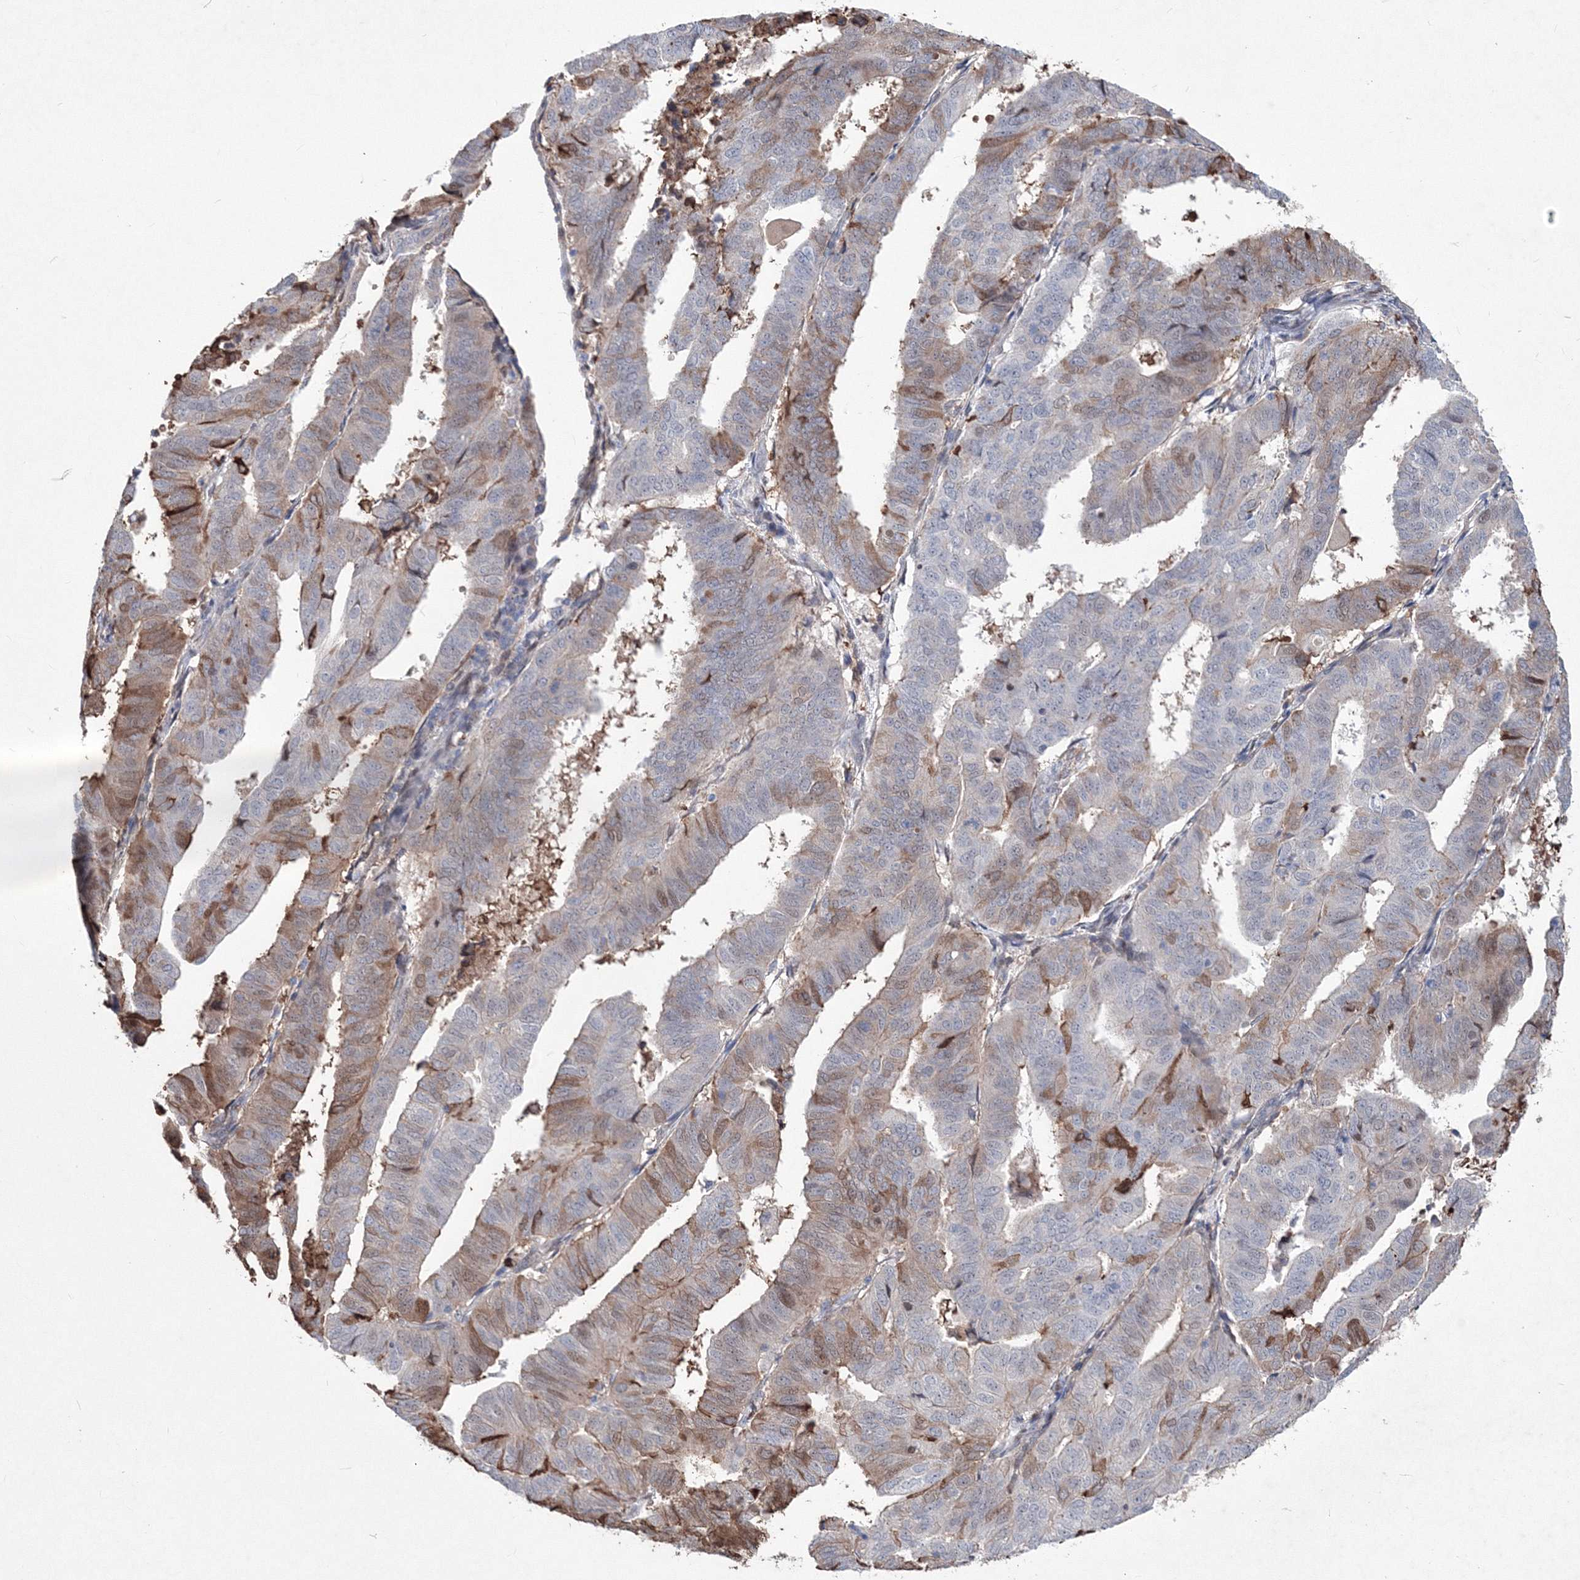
{"staining": {"intensity": "moderate", "quantity": "<25%", "location": "cytoplasmic/membranous"}, "tissue": "endometrial cancer", "cell_type": "Tumor cells", "image_type": "cancer", "snomed": [{"axis": "morphology", "description": "Adenocarcinoma, NOS"}, {"axis": "topography", "description": "Uterus"}], "caption": "Tumor cells reveal low levels of moderate cytoplasmic/membranous staining in about <25% of cells in adenocarcinoma (endometrial). (DAB (3,3'-diaminobenzidine) IHC, brown staining for protein, blue staining for nuclei).", "gene": "RNPEPL1", "patient": {"sex": "female", "age": 77}}